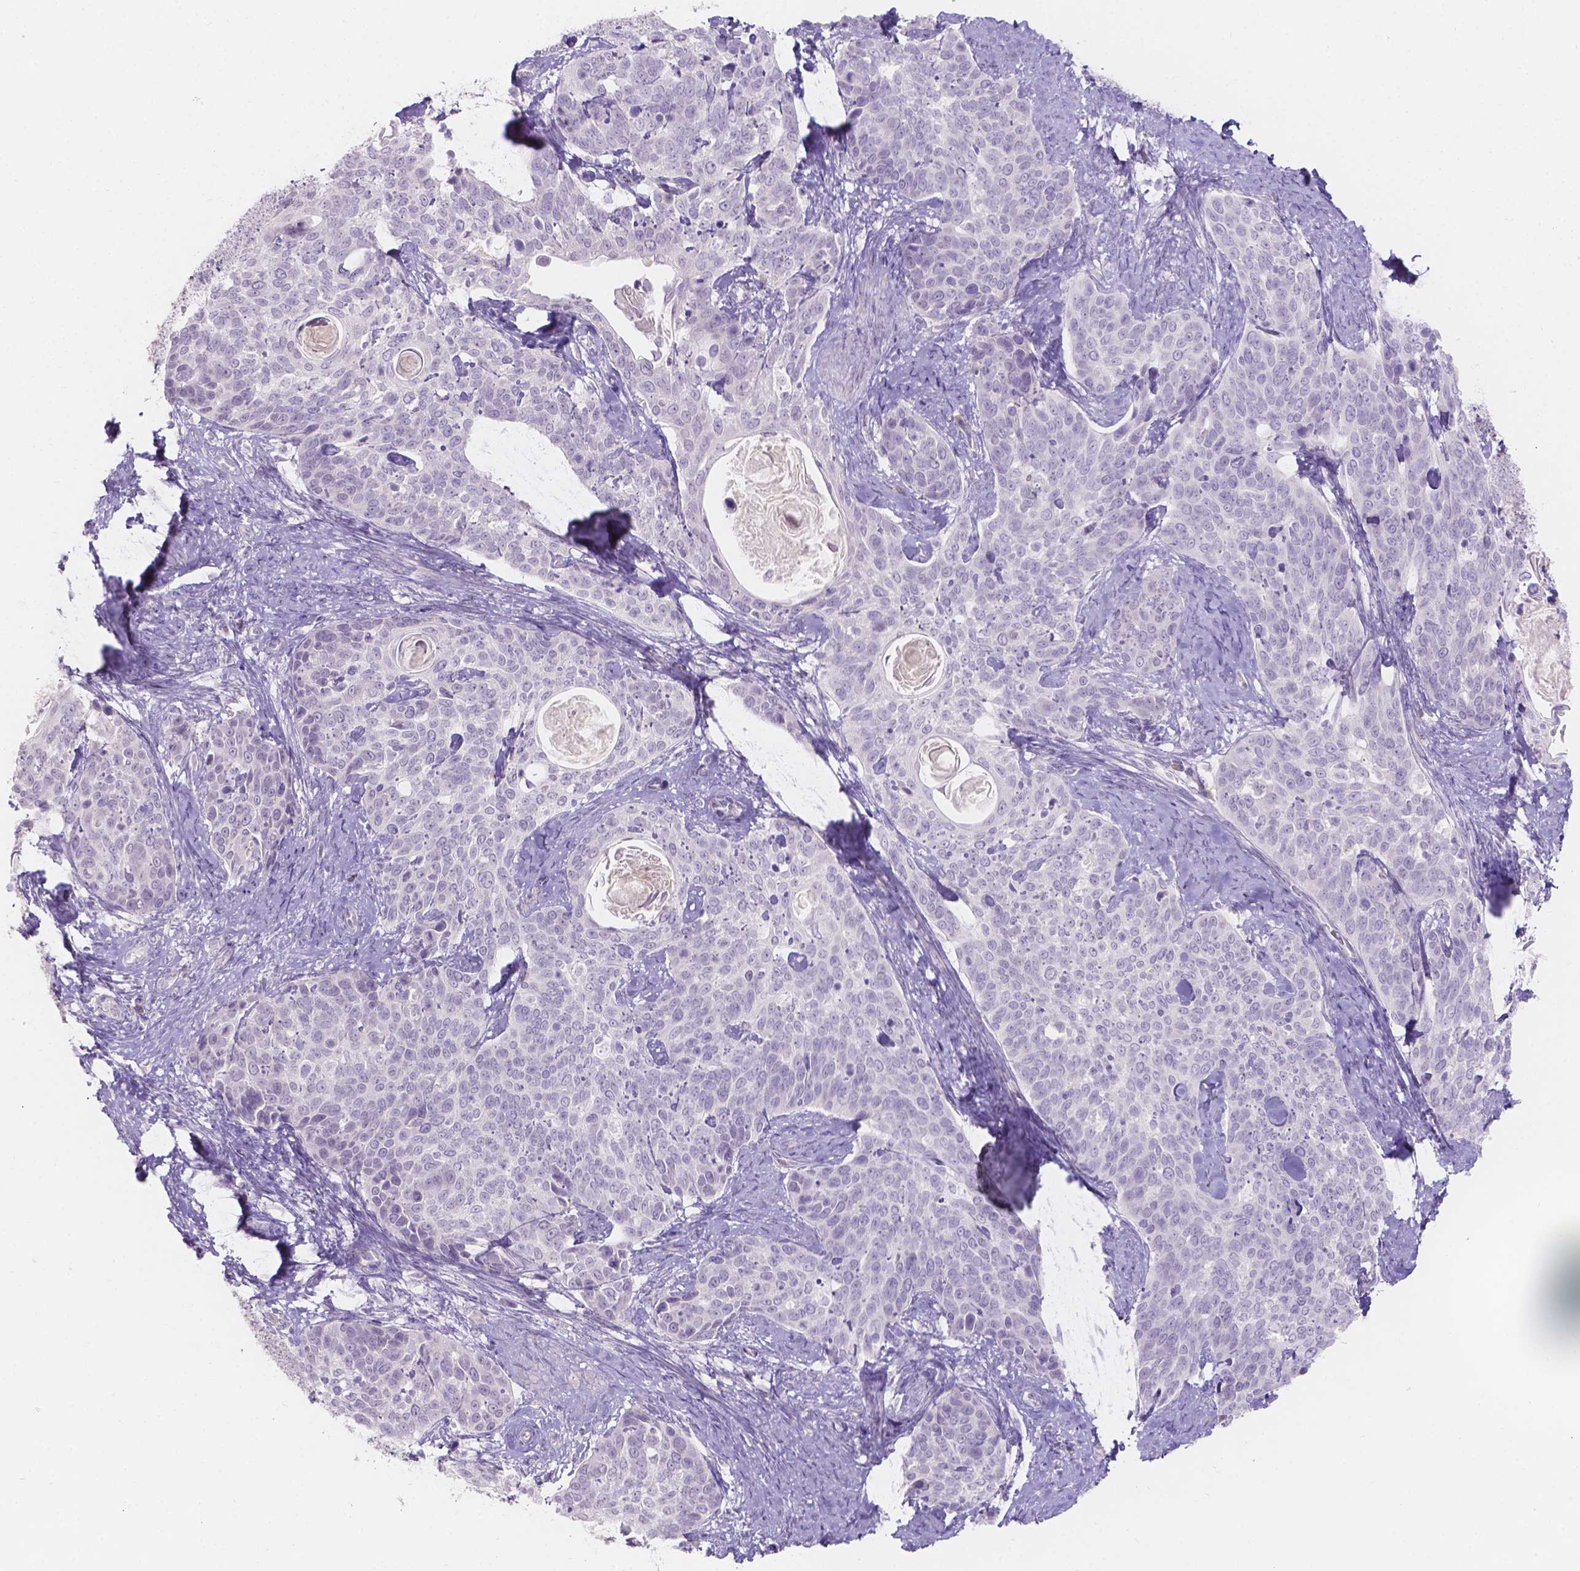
{"staining": {"intensity": "negative", "quantity": "none", "location": "none"}, "tissue": "cervical cancer", "cell_type": "Tumor cells", "image_type": "cancer", "snomed": [{"axis": "morphology", "description": "Squamous cell carcinoma, NOS"}, {"axis": "topography", "description": "Cervix"}], "caption": "The photomicrograph reveals no staining of tumor cells in cervical cancer.", "gene": "HTN3", "patient": {"sex": "female", "age": 69}}